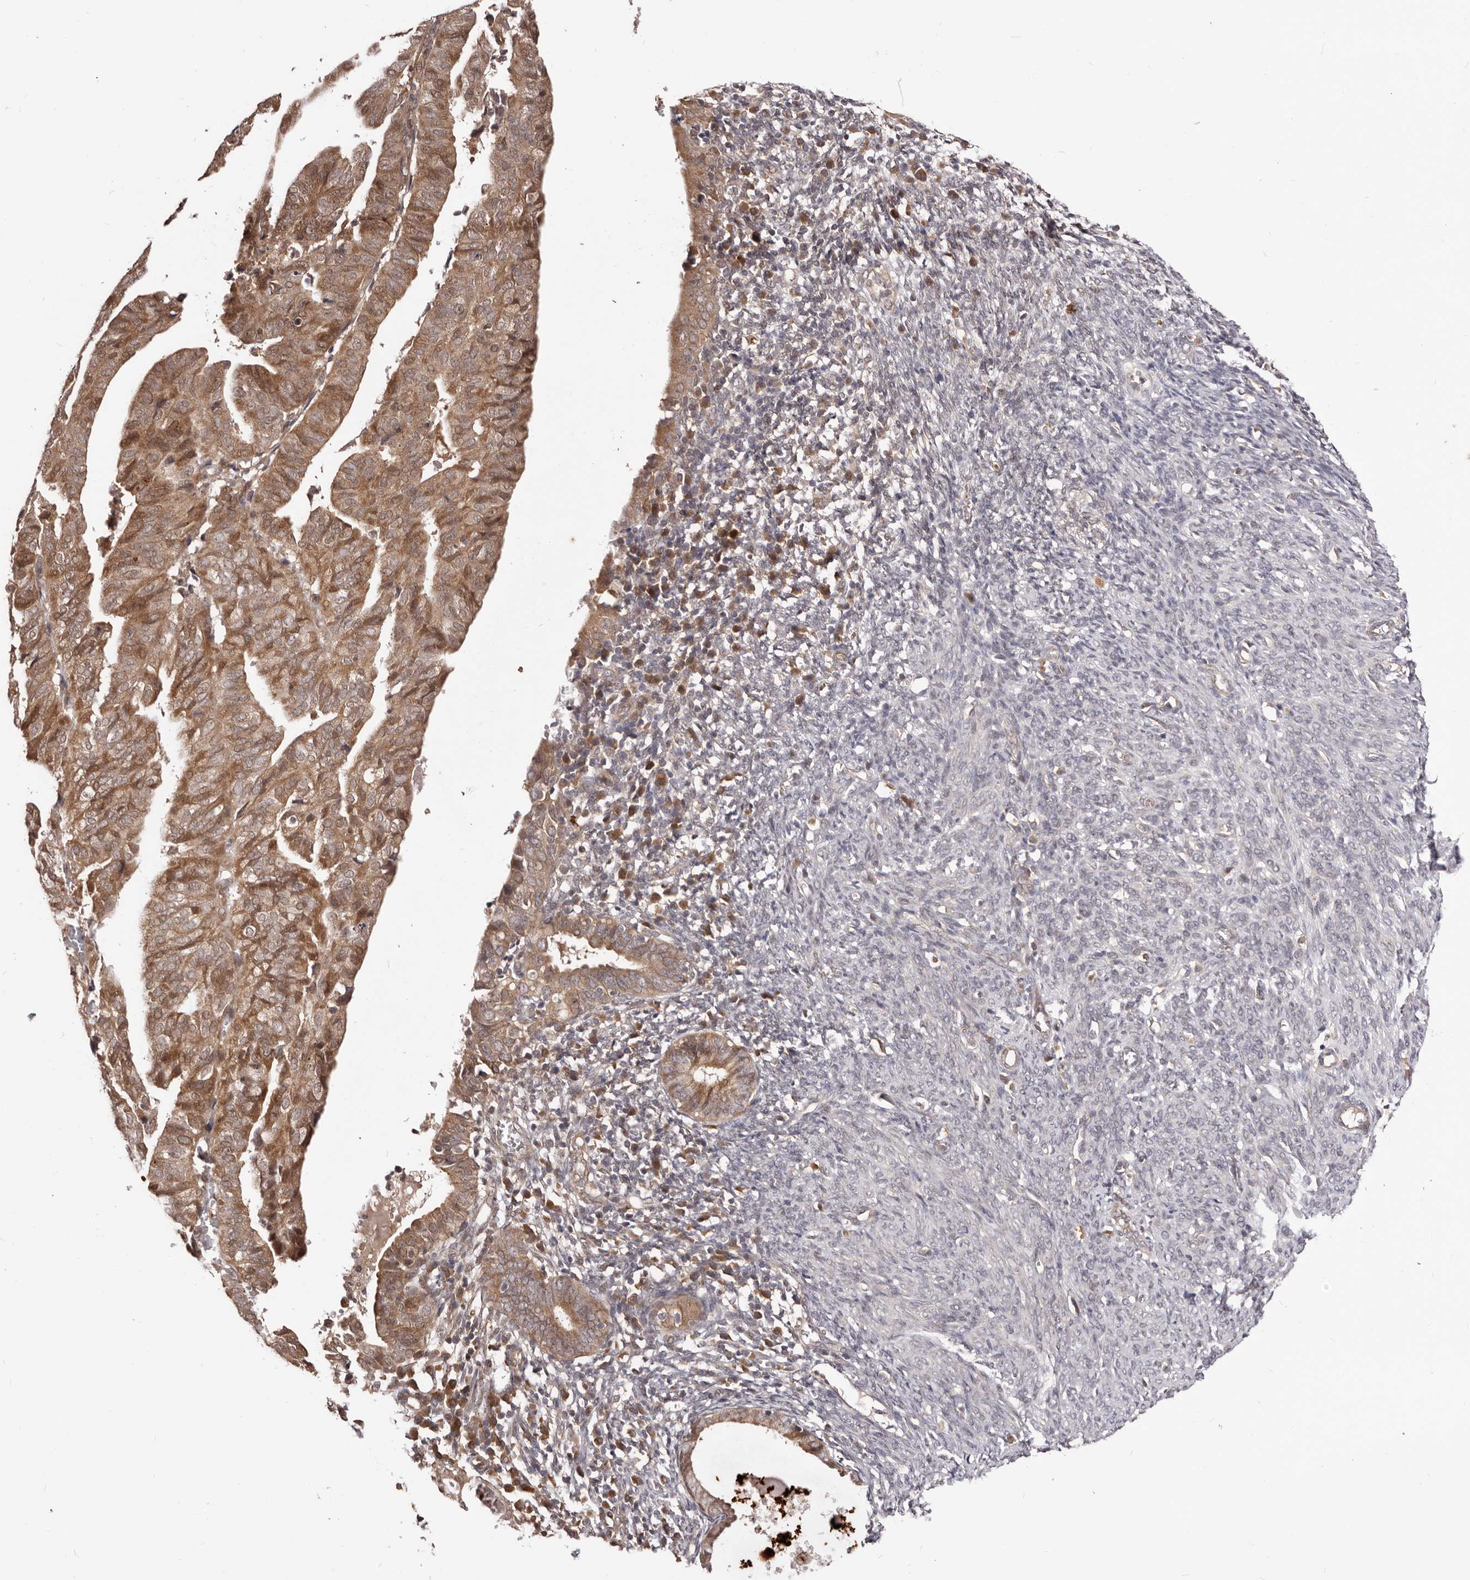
{"staining": {"intensity": "moderate", "quantity": ">75%", "location": "cytoplasmic/membranous"}, "tissue": "endometrial cancer", "cell_type": "Tumor cells", "image_type": "cancer", "snomed": [{"axis": "morphology", "description": "Adenocarcinoma, NOS"}, {"axis": "topography", "description": "Uterus"}], "caption": "Brown immunohistochemical staining in human adenocarcinoma (endometrial) shows moderate cytoplasmic/membranous positivity in approximately >75% of tumor cells.", "gene": "MDP1", "patient": {"sex": "female", "age": 77}}